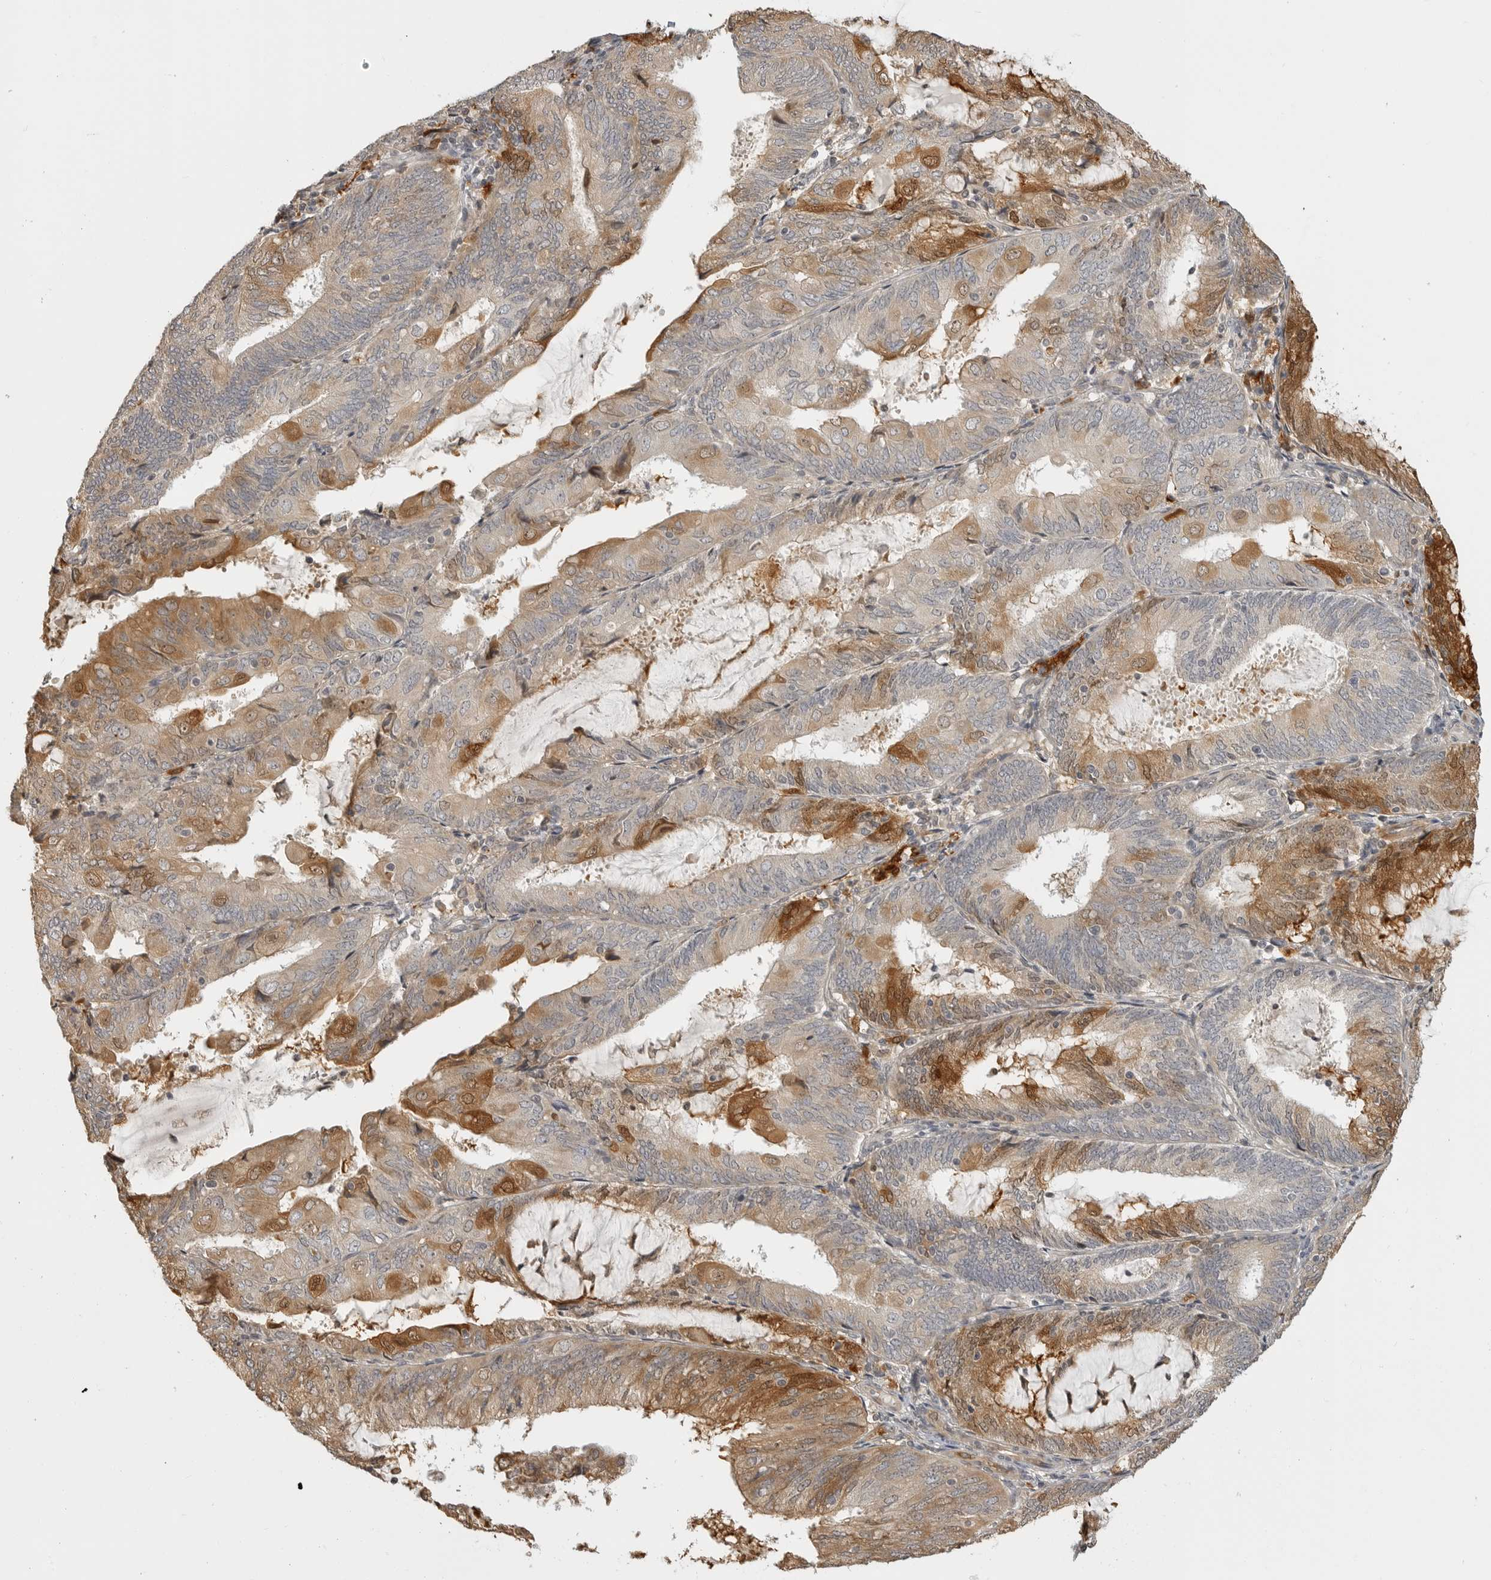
{"staining": {"intensity": "moderate", "quantity": "25%-75%", "location": "cytoplasmic/membranous"}, "tissue": "endometrial cancer", "cell_type": "Tumor cells", "image_type": "cancer", "snomed": [{"axis": "morphology", "description": "Adenocarcinoma, NOS"}, {"axis": "topography", "description": "Endometrium"}], "caption": "There is medium levels of moderate cytoplasmic/membranous positivity in tumor cells of adenocarcinoma (endometrial), as demonstrated by immunohistochemical staining (brown color).", "gene": "IDO1", "patient": {"sex": "female", "age": 81}}